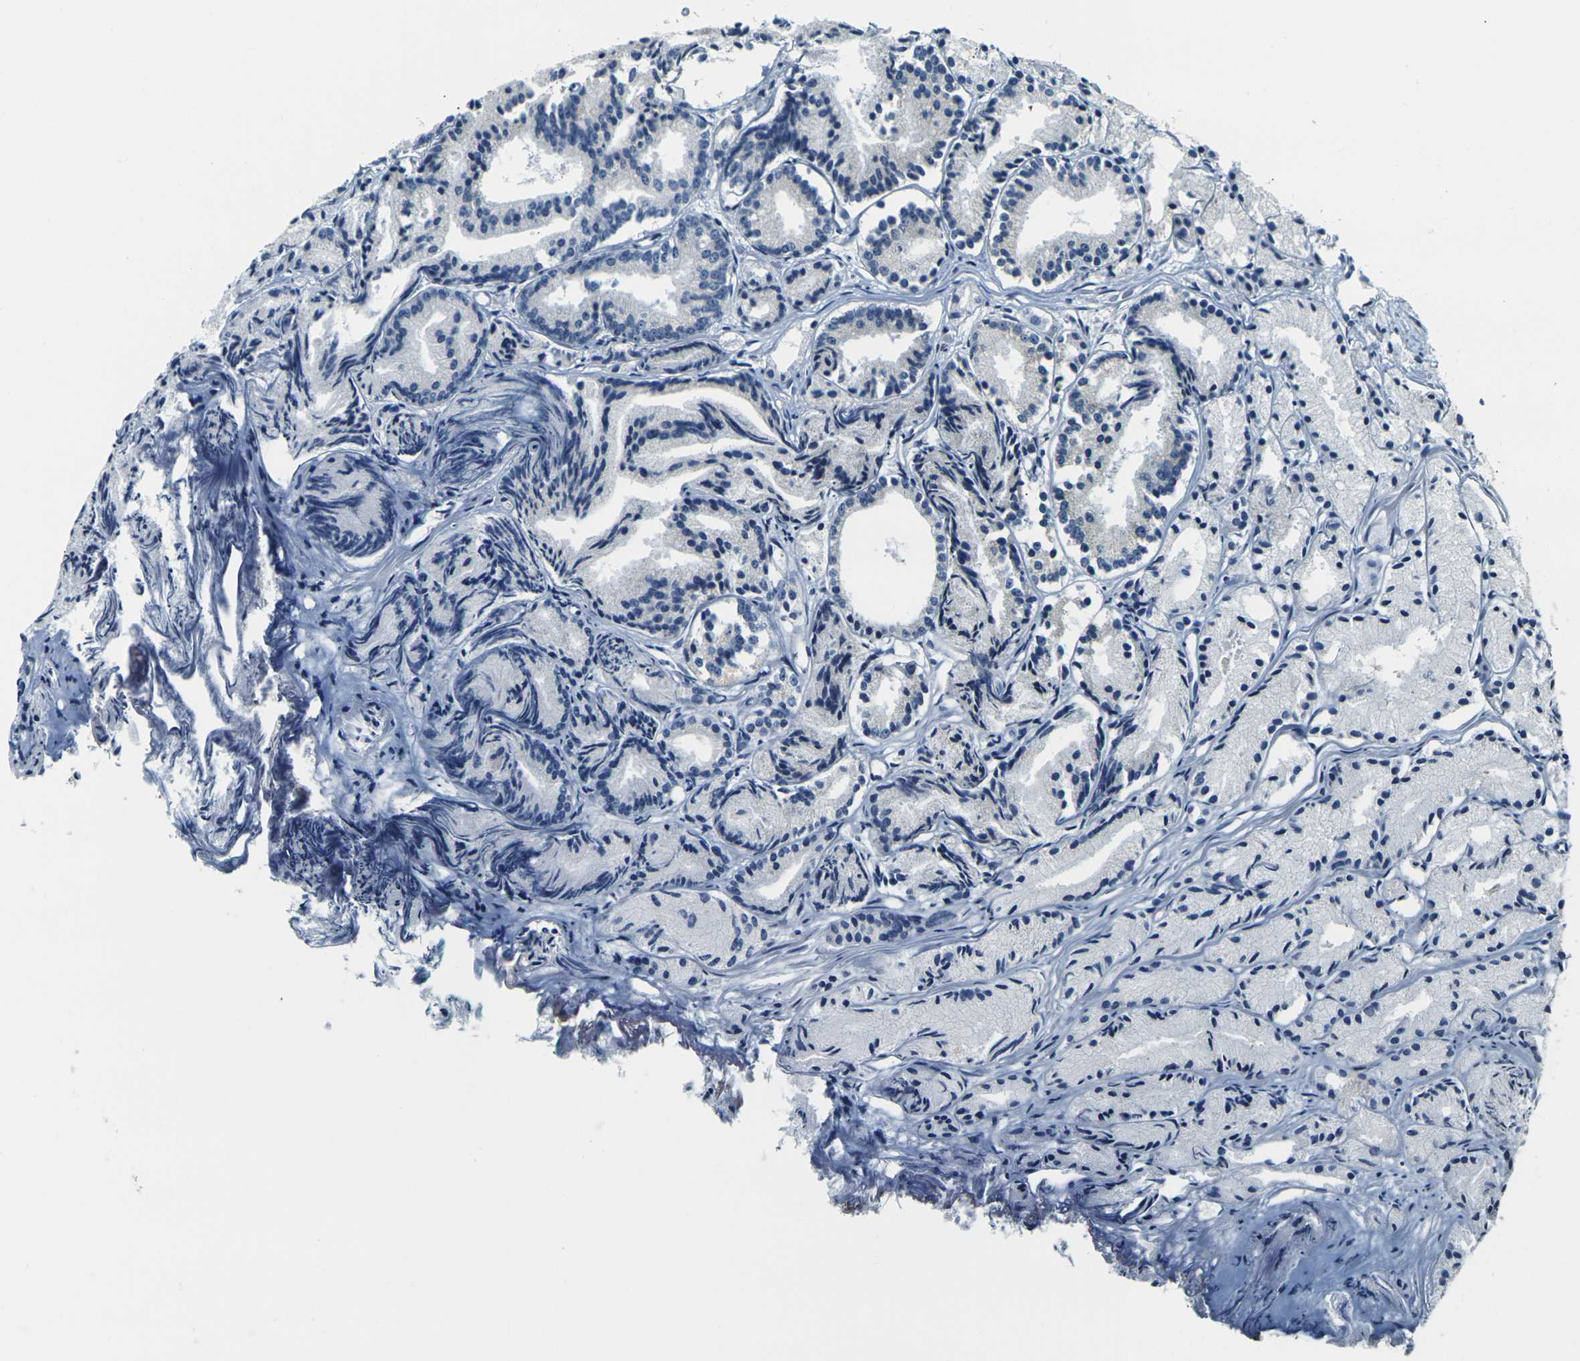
{"staining": {"intensity": "negative", "quantity": "none", "location": "none"}, "tissue": "prostate cancer", "cell_type": "Tumor cells", "image_type": "cancer", "snomed": [{"axis": "morphology", "description": "Adenocarcinoma, Low grade"}, {"axis": "topography", "description": "Prostate"}], "caption": "IHC histopathology image of human adenocarcinoma (low-grade) (prostate) stained for a protein (brown), which reveals no positivity in tumor cells. The staining was performed using DAB (3,3'-diaminobenzidine) to visualize the protein expression in brown, while the nuclei were stained in blue with hematoxylin (Magnification: 20x).", "gene": "SHISAL2B", "patient": {"sex": "male", "age": 72}}